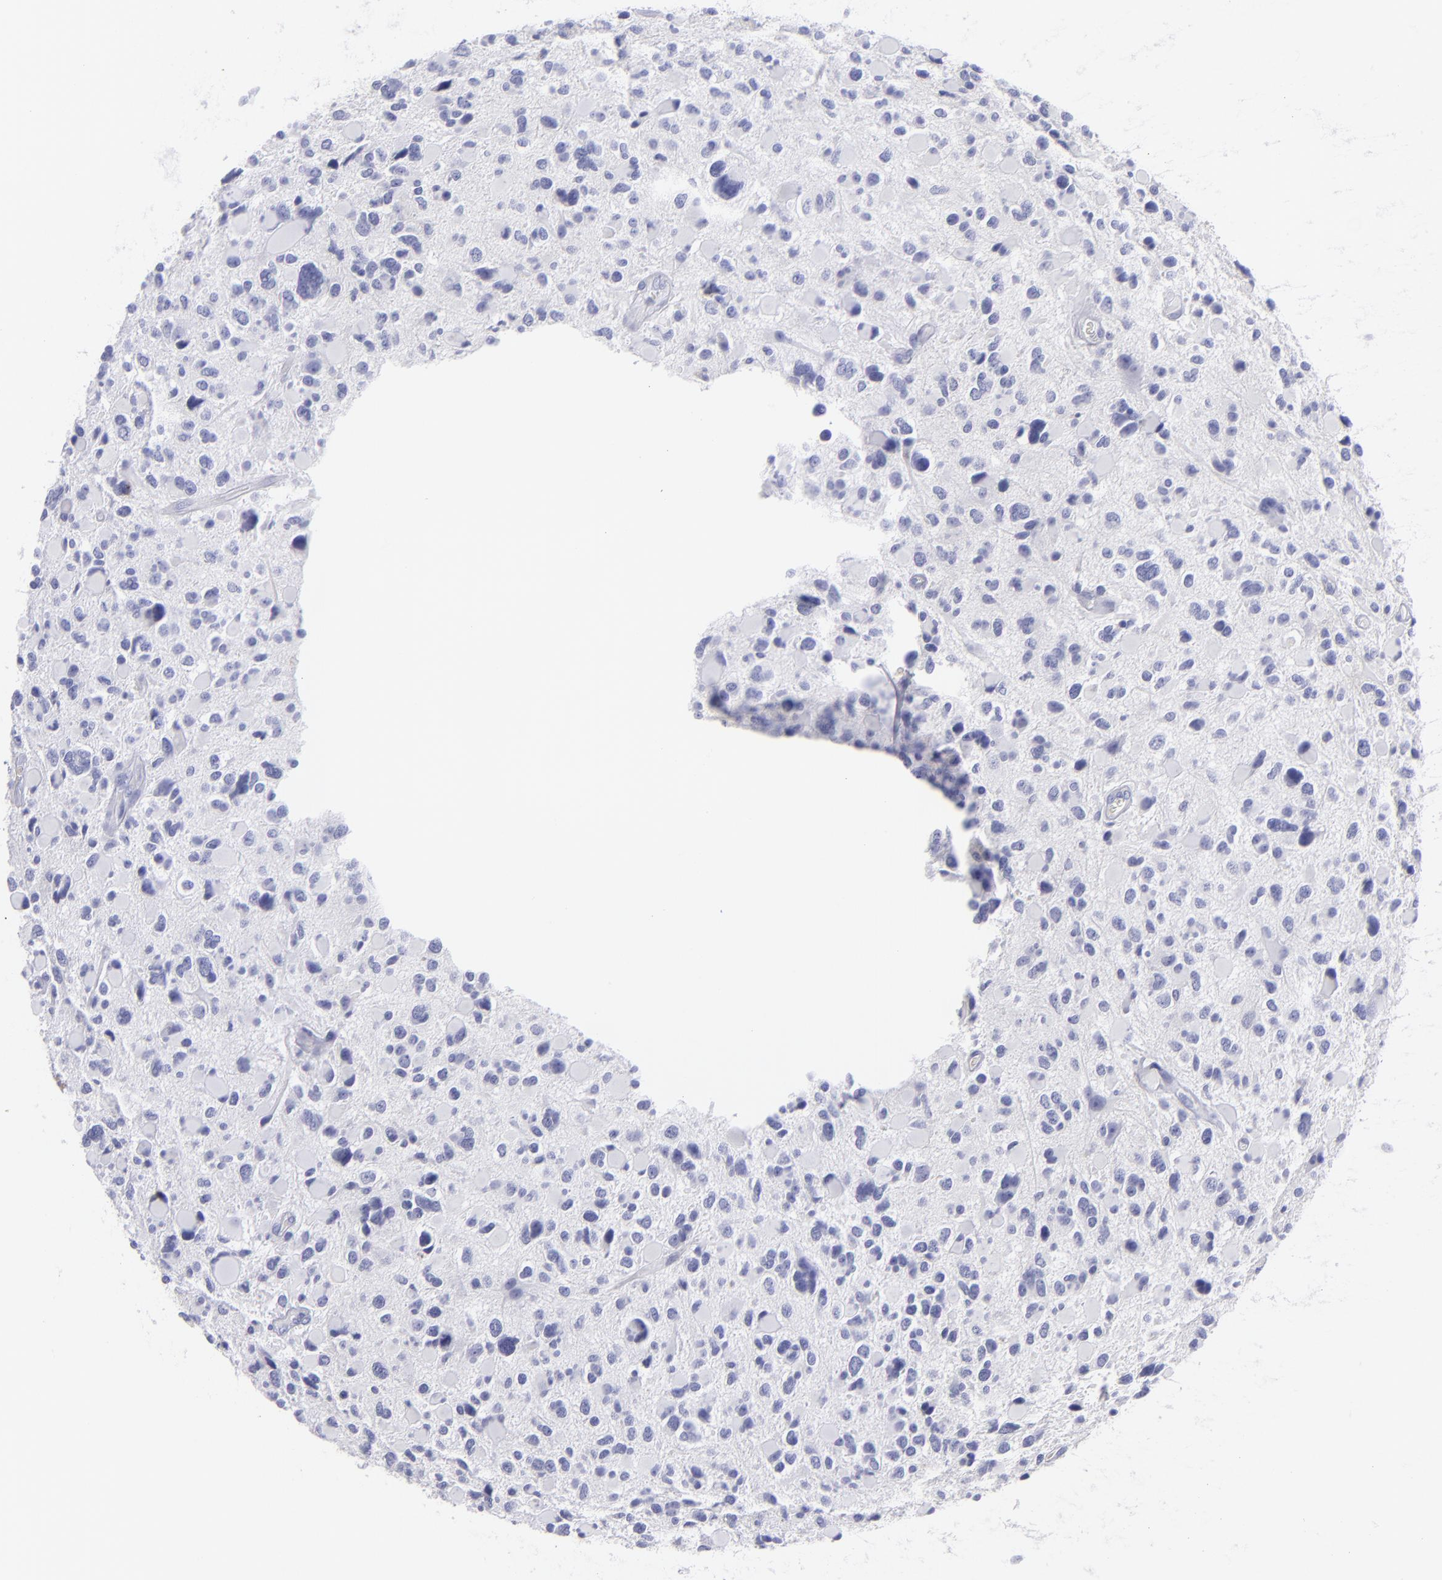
{"staining": {"intensity": "negative", "quantity": "none", "location": "none"}, "tissue": "glioma", "cell_type": "Tumor cells", "image_type": "cancer", "snomed": [{"axis": "morphology", "description": "Glioma, malignant, High grade"}, {"axis": "topography", "description": "Brain"}], "caption": "Tumor cells are negative for brown protein staining in high-grade glioma (malignant).", "gene": "CD82", "patient": {"sex": "female", "age": 37}}